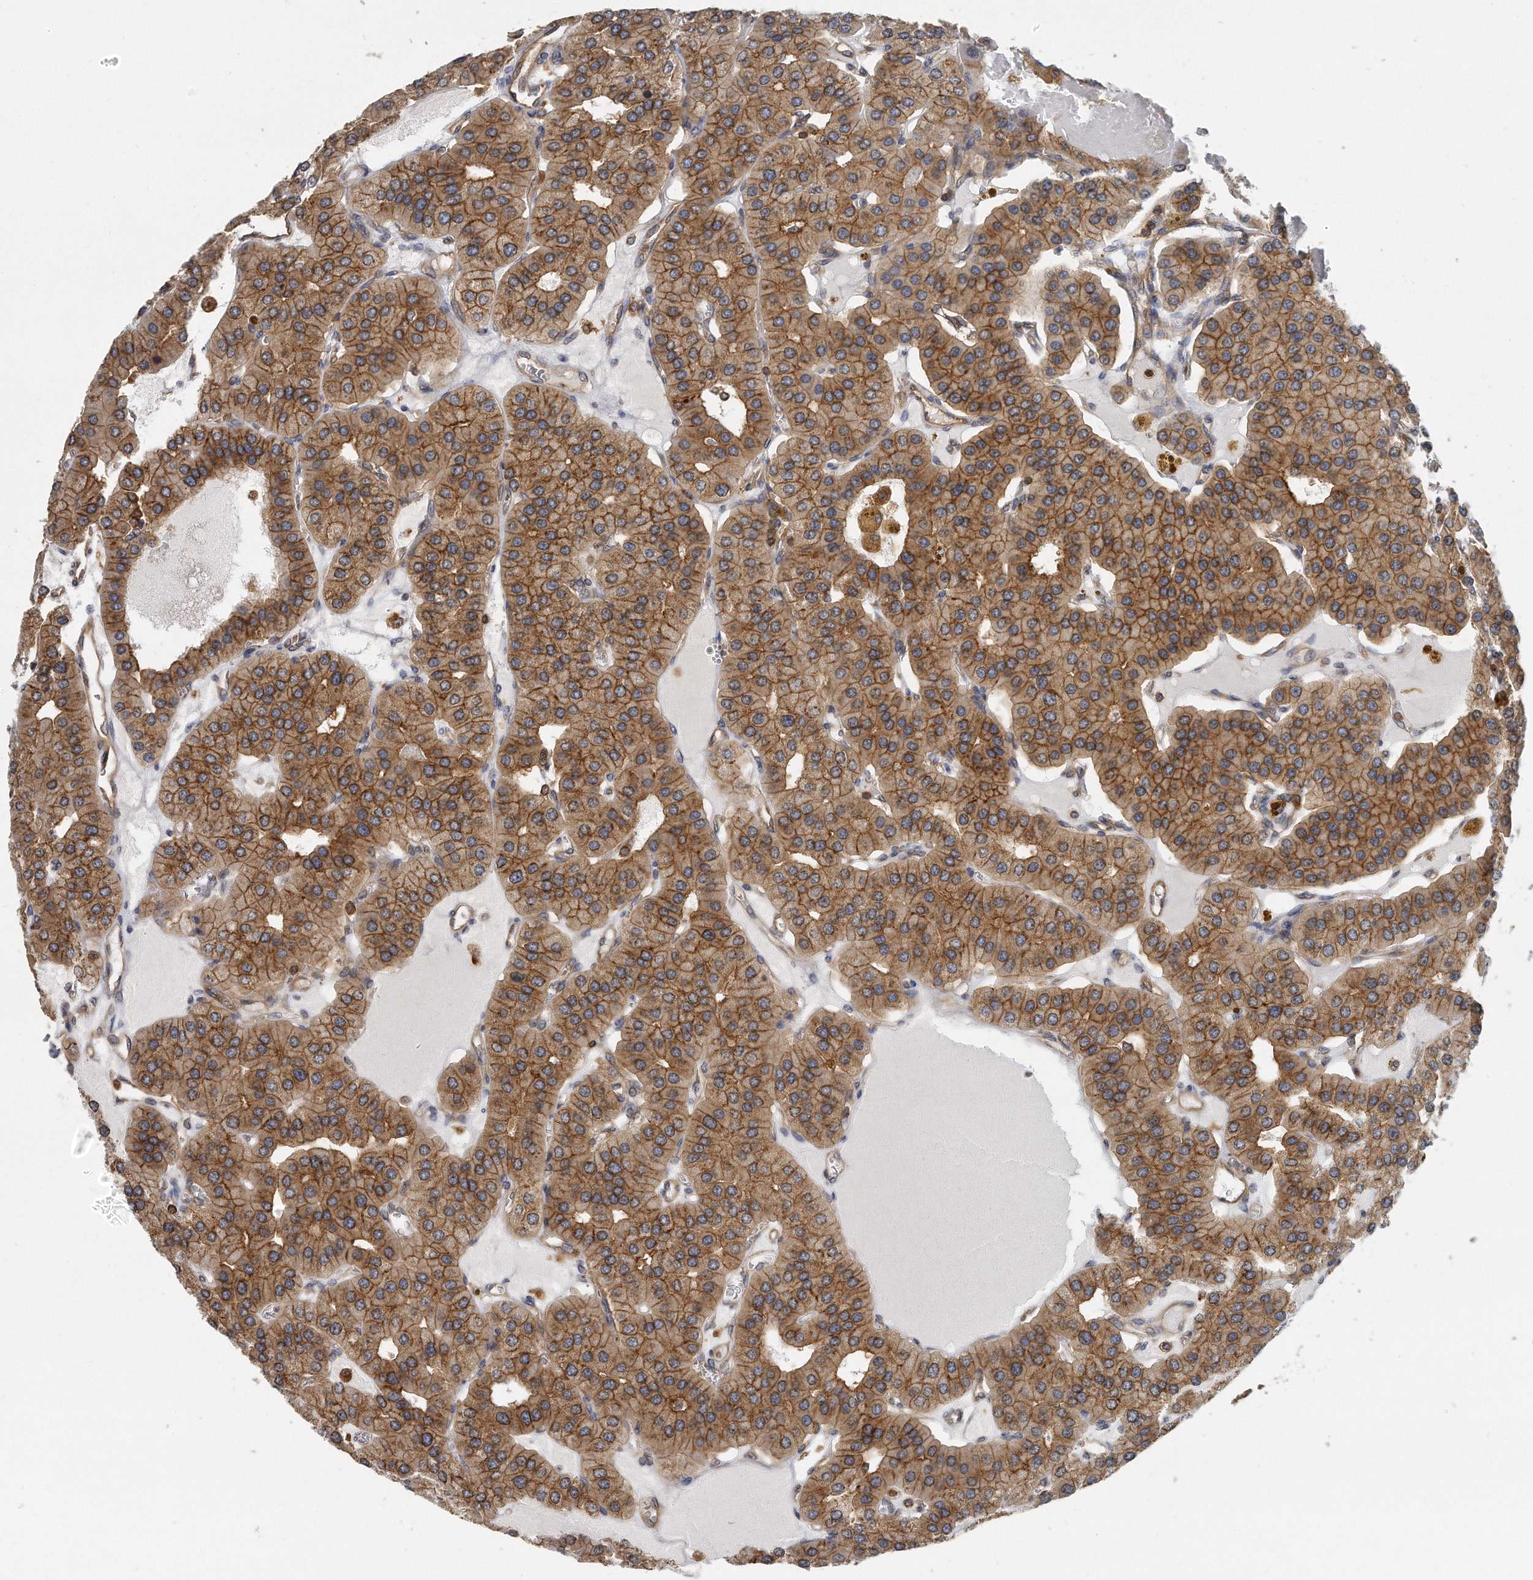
{"staining": {"intensity": "strong", "quantity": "25%-75%", "location": "cytoplasmic/membranous"}, "tissue": "parathyroid gland", "cell_type": "Glandular cells", "image_type": "normal", "snomed": [{"axis": "morphology", "description": "Normal tissue, NOS"}, {"axis": "morphology", "description": "Adenoma, NOS"}, {"axis": "topography", "description": "Parathyroid gland"}], "caption": "Protein staining of normal parathyroid gland demonstrates strong cytoplasmic/membranous staining in approximately 25%-75% of glandular cells.", "gene": "EIF3I", "patient": {"sex": "female", "age": 86}}